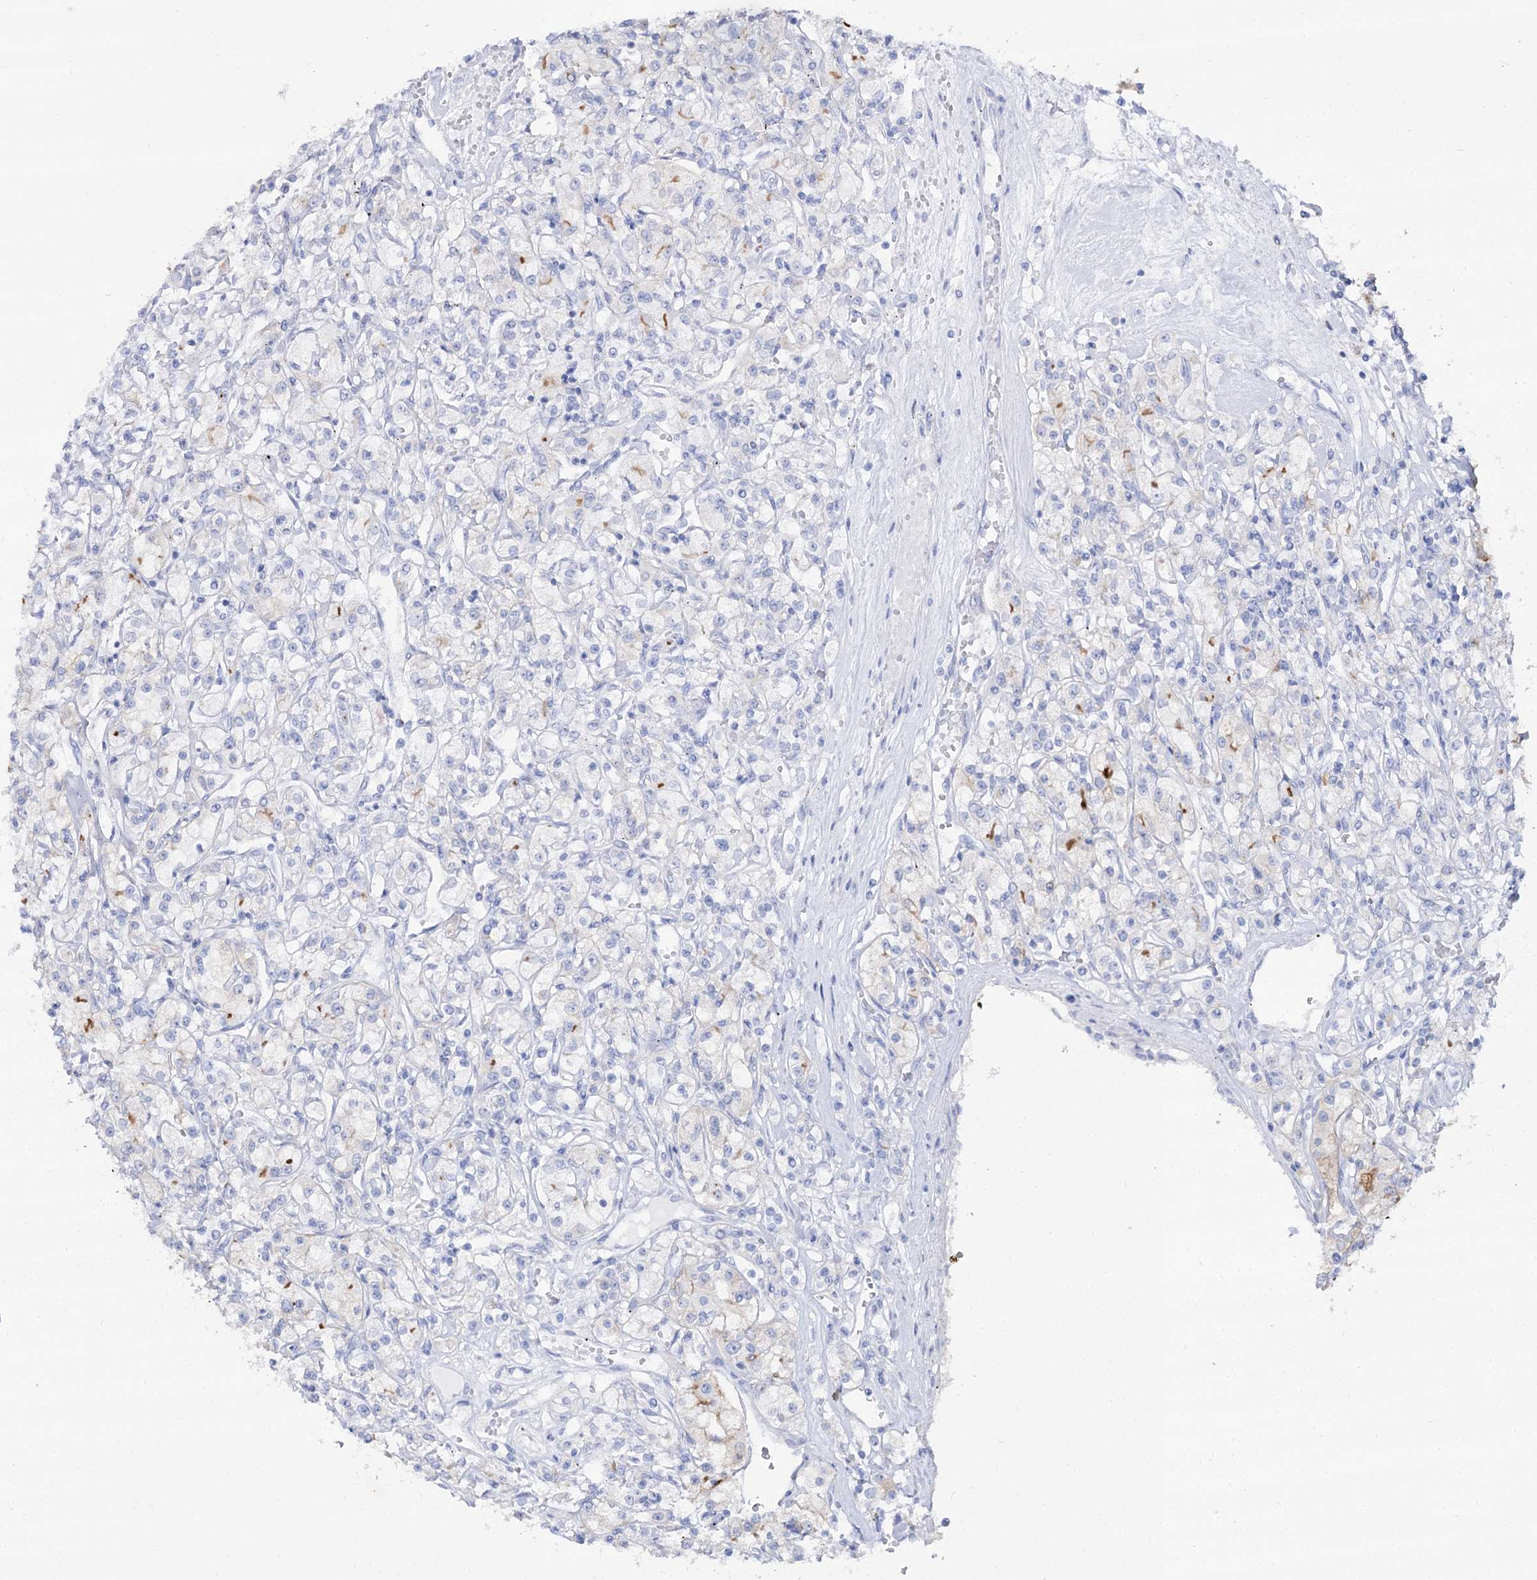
{"staining": {"intensity": "moderate", "quantity": "<25%", "location": "cytoplasmic/membranous"}, "tissue": "renal cancer", "cell_type": "Tumor cells", "image_type": "cancer", "snomed": [{"axis": "morphology", "description": "Adenocarcinoma, NOS"}, {"axis": "topography", "description": "Kidney"}], "caption": "Immunohistochemistry (IHC) of human renal cancer shows low levels of moderate cytoplasmic/membranous positivity in about <25% of tumor cells.", "gene": "SLC3A1", "patient": {"sex": "female", "age": 59}}